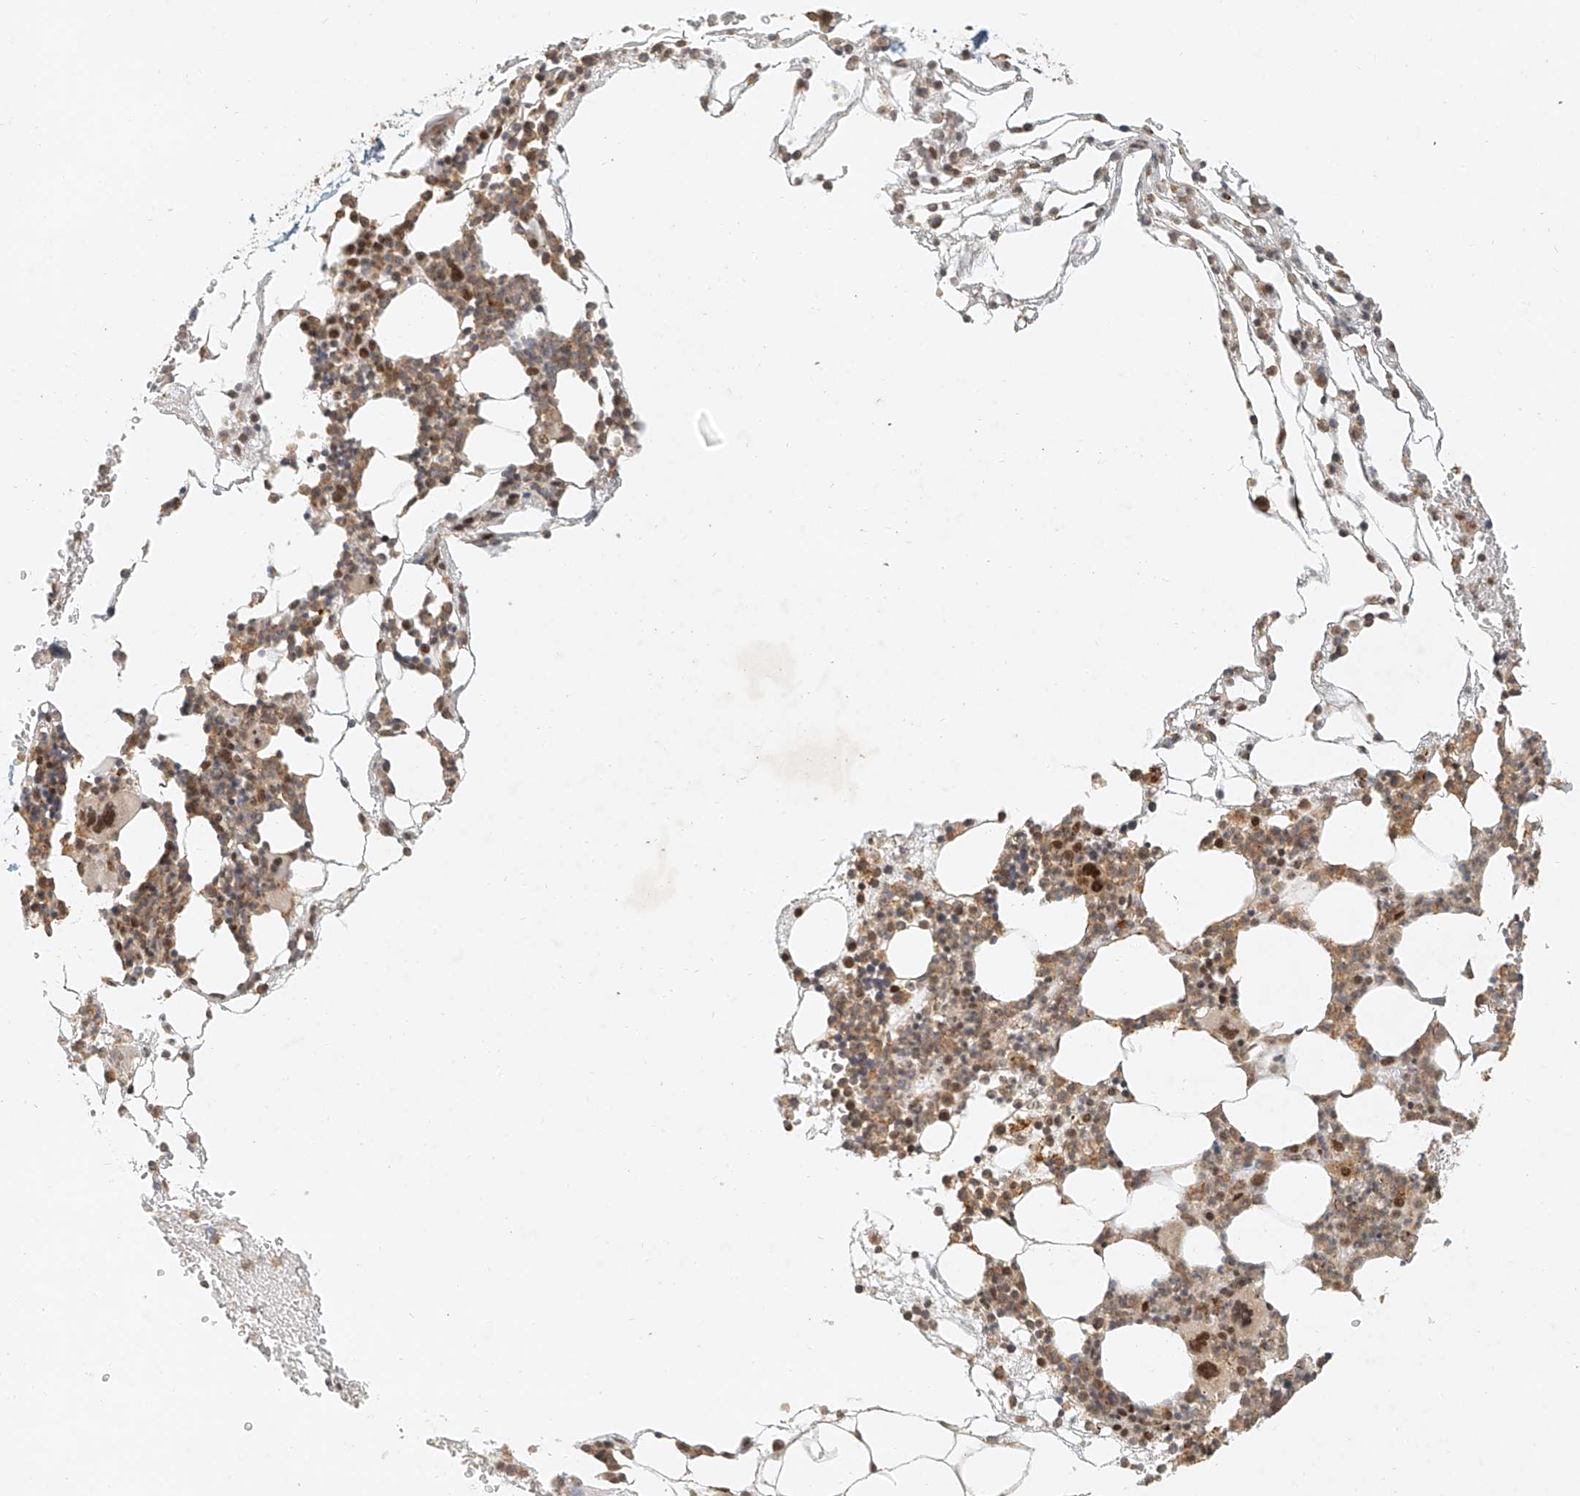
{"staining": {"intensity": "moderate", "quantity": "25%-75%", "location": "cytoplasmic/membranous,nuclear"}, "tissue": "bone marrow", "cell_type": "Hematopoietic cells", "image_type": "normal", "snomed": [{"axis": "morphology", "description": "Normal tissue, NOS"}, {"axis": "morphology", "description": "Inflammation, NOS"}, {"axis": "topography", "description": "Bone marrow"}], "caption": "Hematopoietic cells show moderate cytoplasmic/membranous,nuclear expression in about 25%-75% of cells in normal bone marrow.", "gene": "CXorf58", "patient": {"sex": "female", "age": 78}}